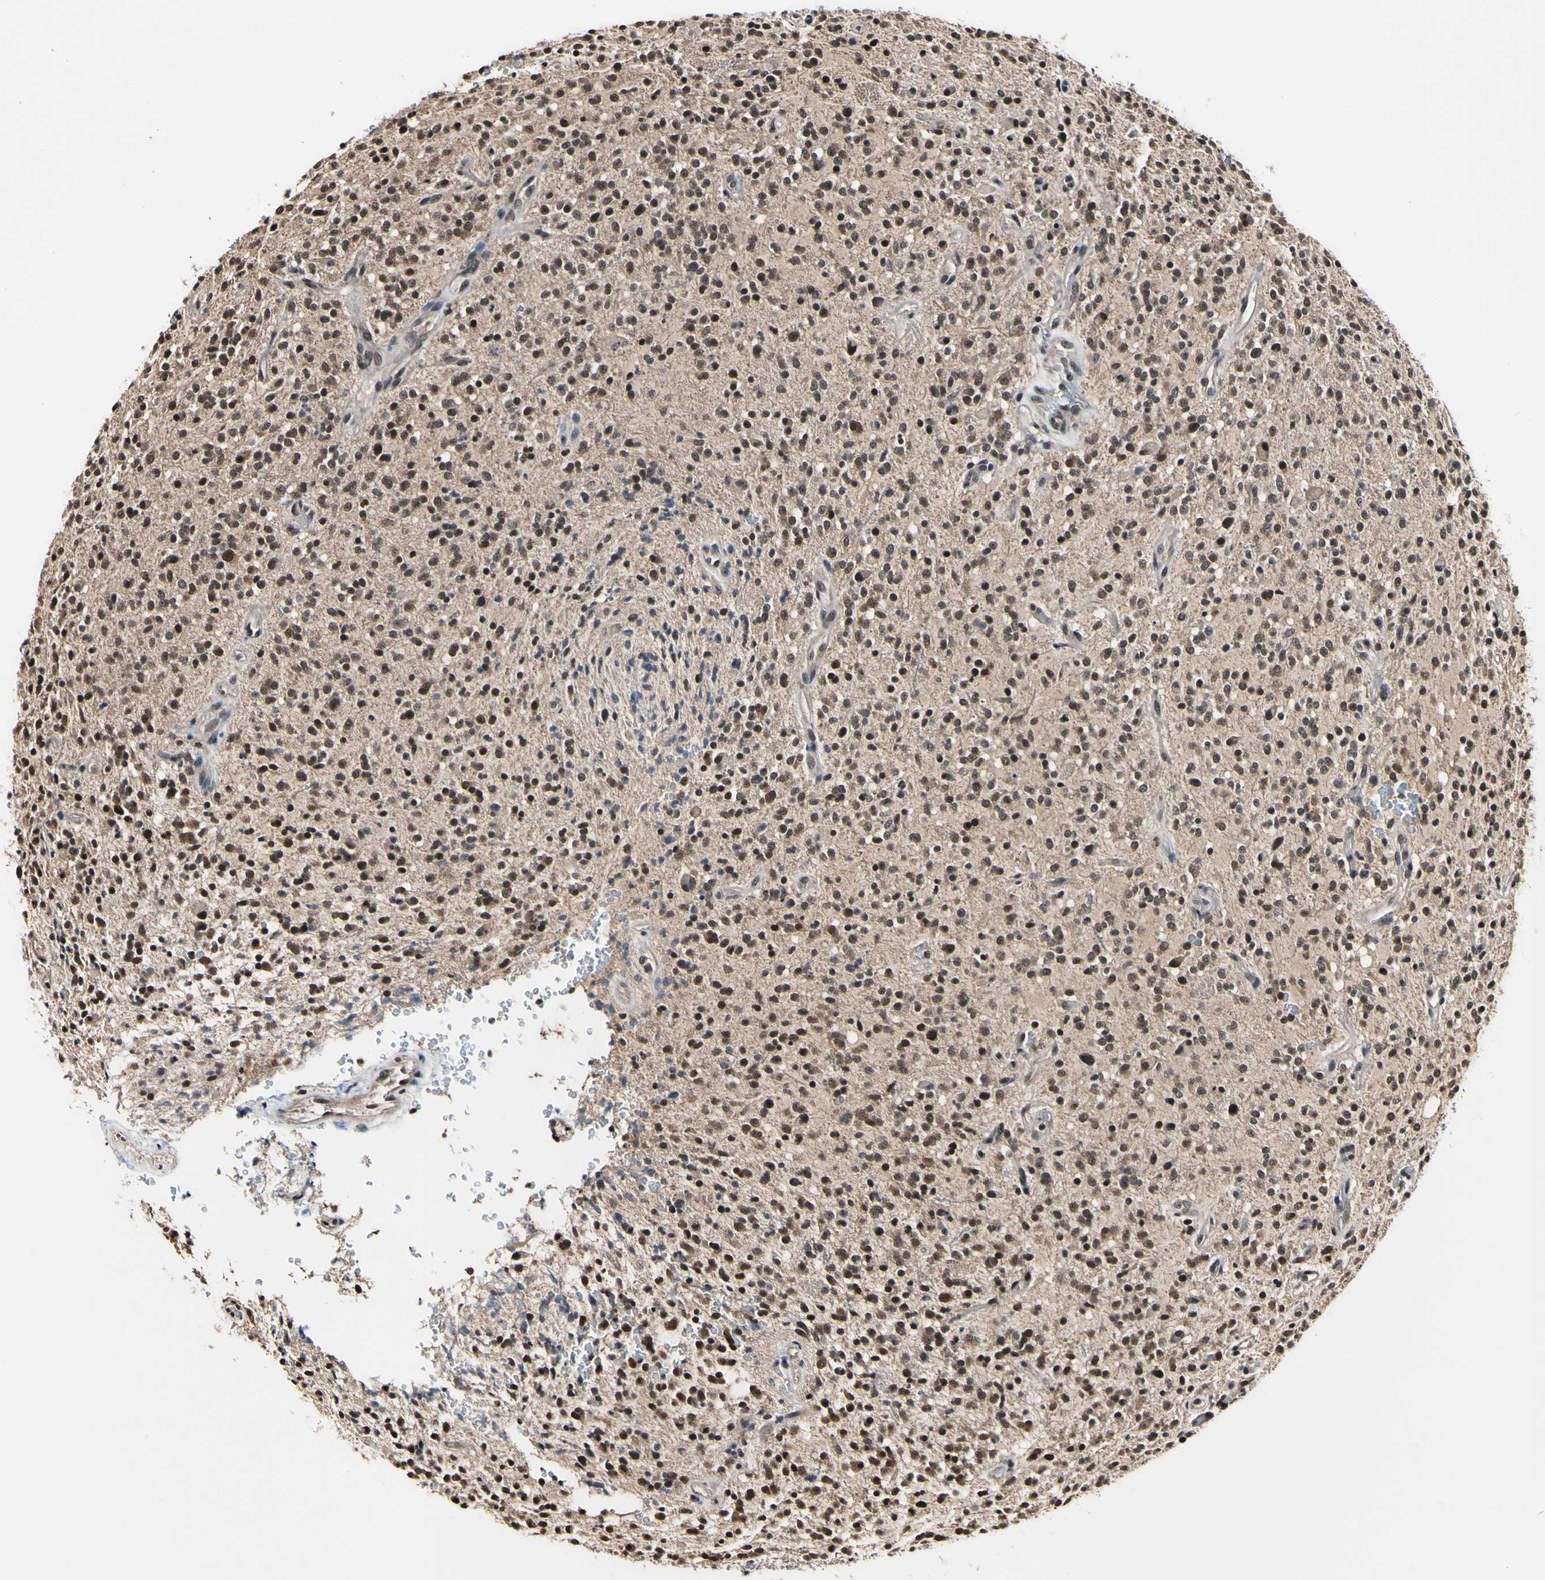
{"staining": {"intensity": "weak", "quantity": ">75%", "location": "cytoplasmic/membranous,nuclear"}, "tissue": "glioma", "cell_type": "Tumor cells", "image_type": "cancer", "snomed": [{"axis": "morphology", "description": "Glioma, malignant, High grade"}, {"axis": "topography", "description": "Brain"}], "caption": "The histopathology image shows a brown stain indicating the presence of a protein in the cytoplasmic/membranous and nuclear of tumor cells in high-grade glioma (malignant).", "gene": "PSMD10", "patient": {"sex": "male", "age": 48}}